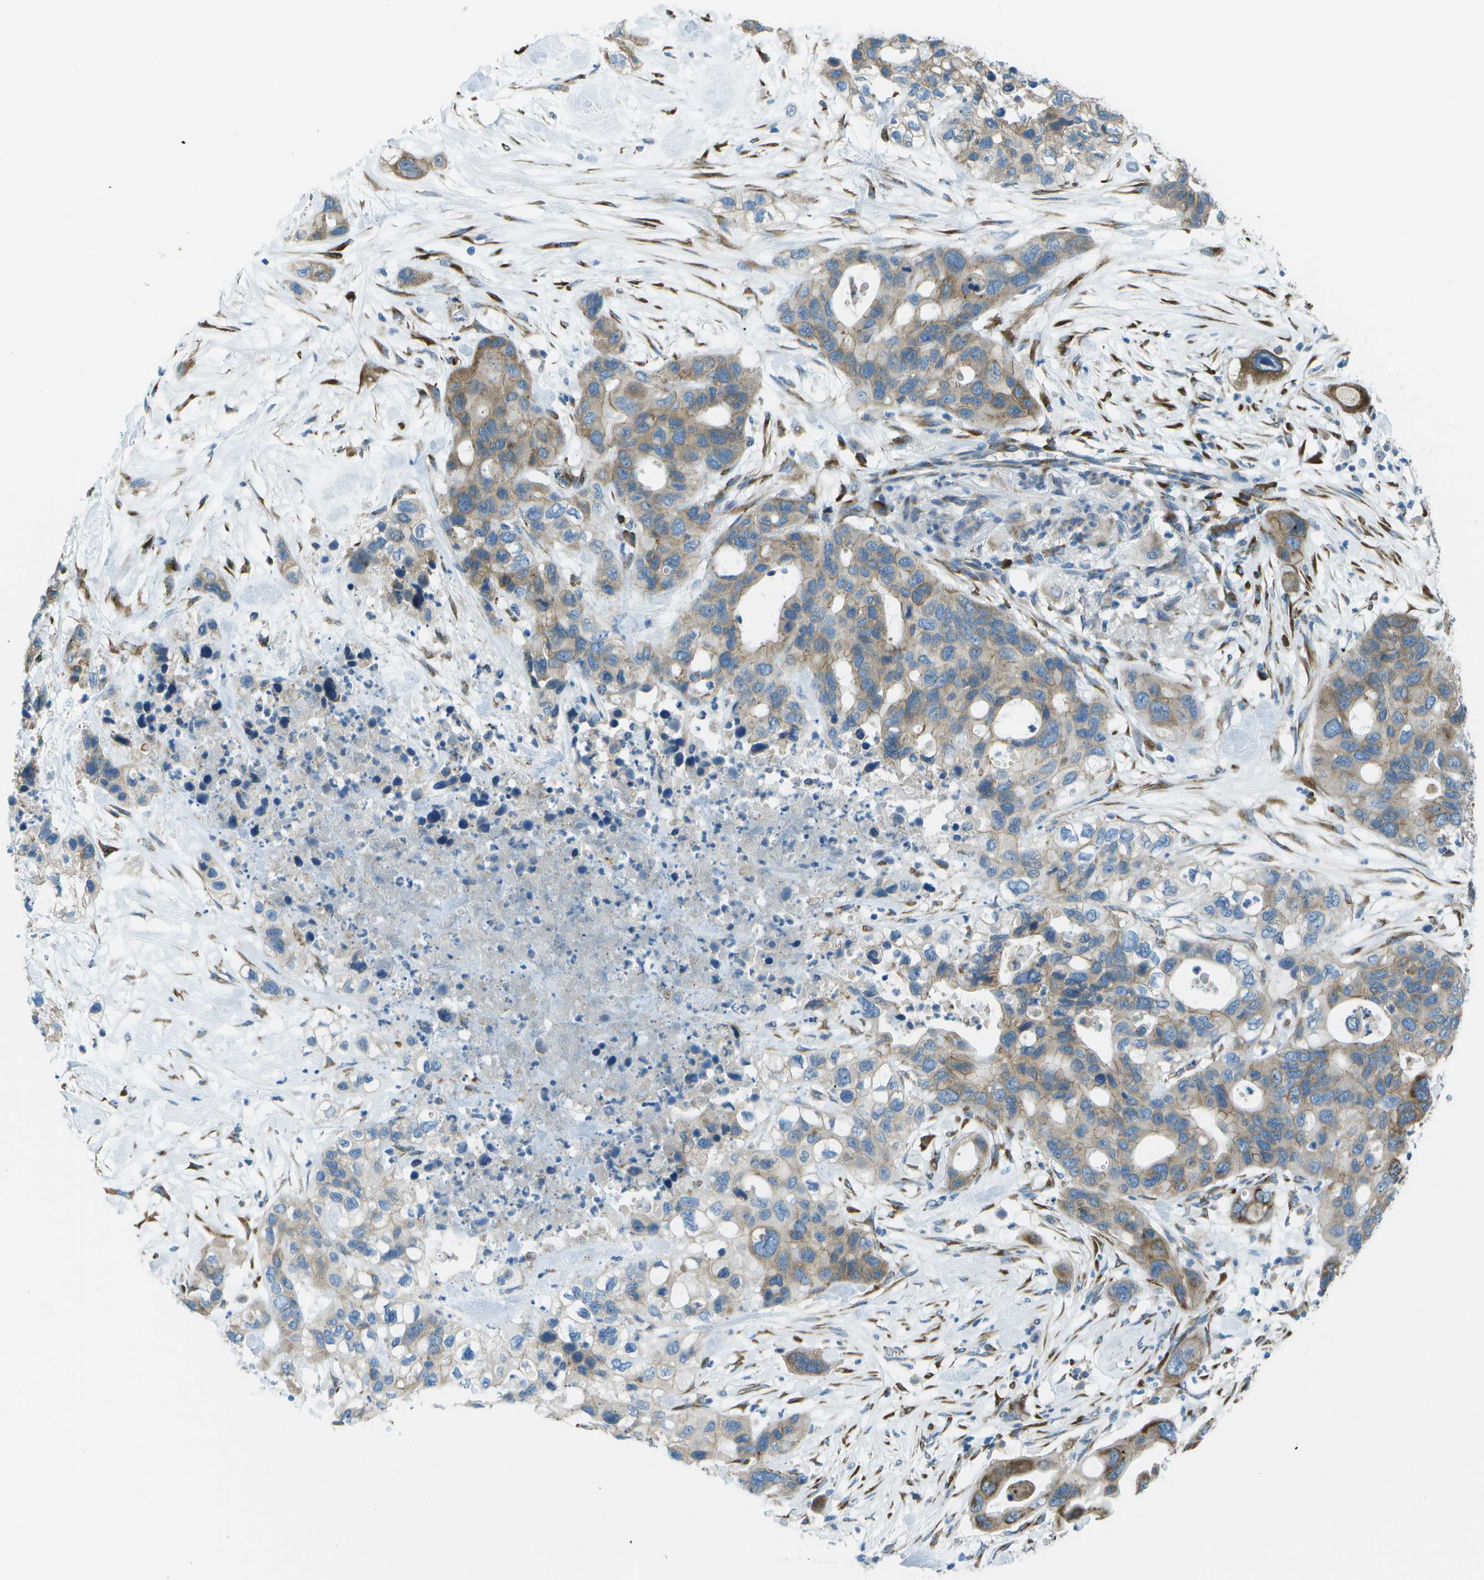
{"staining": {"intensity": "weak", "quantity": ">75%", "location": "cytoplasmic/membranous"}, "tissue": "pancreatic cancer", "cell_type": "Tumor cells", "image_type": "cancer", "snomed": [{"axis": "morphology", "description": "Adenocarcinoma, NOS"}, {"axis": "topography", "description": "Pancreas"}], "caption": "Immunohistochemical staining of pancreatic adenocarcinoma displays weak cytoplasmic/membranous protein expression in about >75% of tumor cells. (IHC, brightfield microscopy, high magnification).", "gene": "KCTD3", "patient": {"sex": "female", "age": 71}}